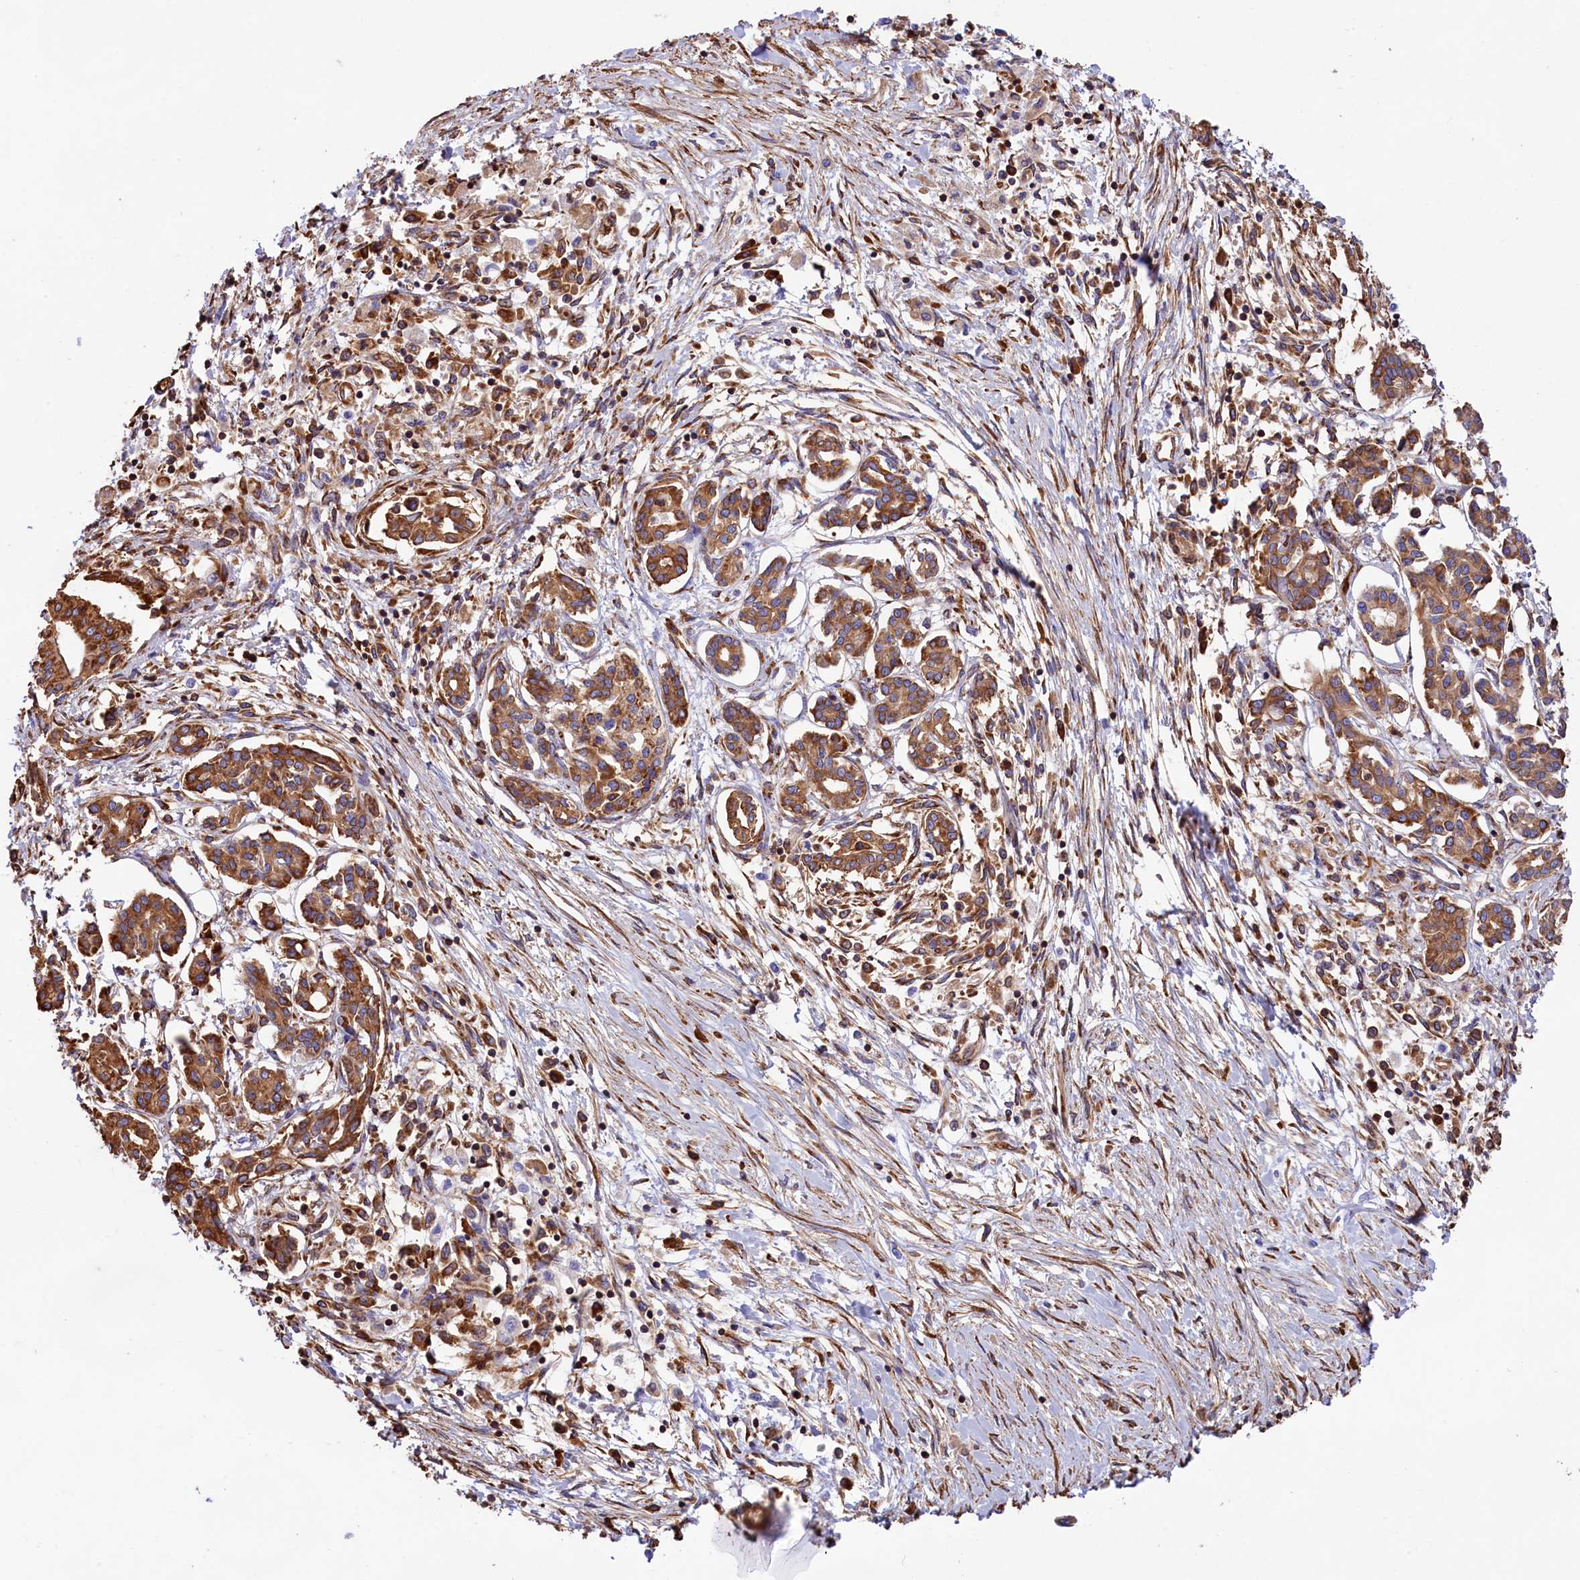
{"staining": {"intensity": "moderate", "quantity": ">75%", "location": "cytoplasmic/membranous"}, "tissue": "pancreatic cancer", "cell_type": "Tumor cells", "image_type": "cancer", "snomed": [{"axis": "morphology", "description": "Adenocarcinoma, NOS"}, {"axis": "topography", "description": "Pancreas"}], "caption": "Immunohistochemistry (IHC) (DAB) staining of human pancreatic adenocarcinoma reveals moderate cytoplasmic/membranous protein positivity in about >75% of tumor cells. Ihc stains the protein of interest in brown and the nuclei are stained blue.", "gene": "GYS1", "patient": {"sex": "female", "age": 50}}